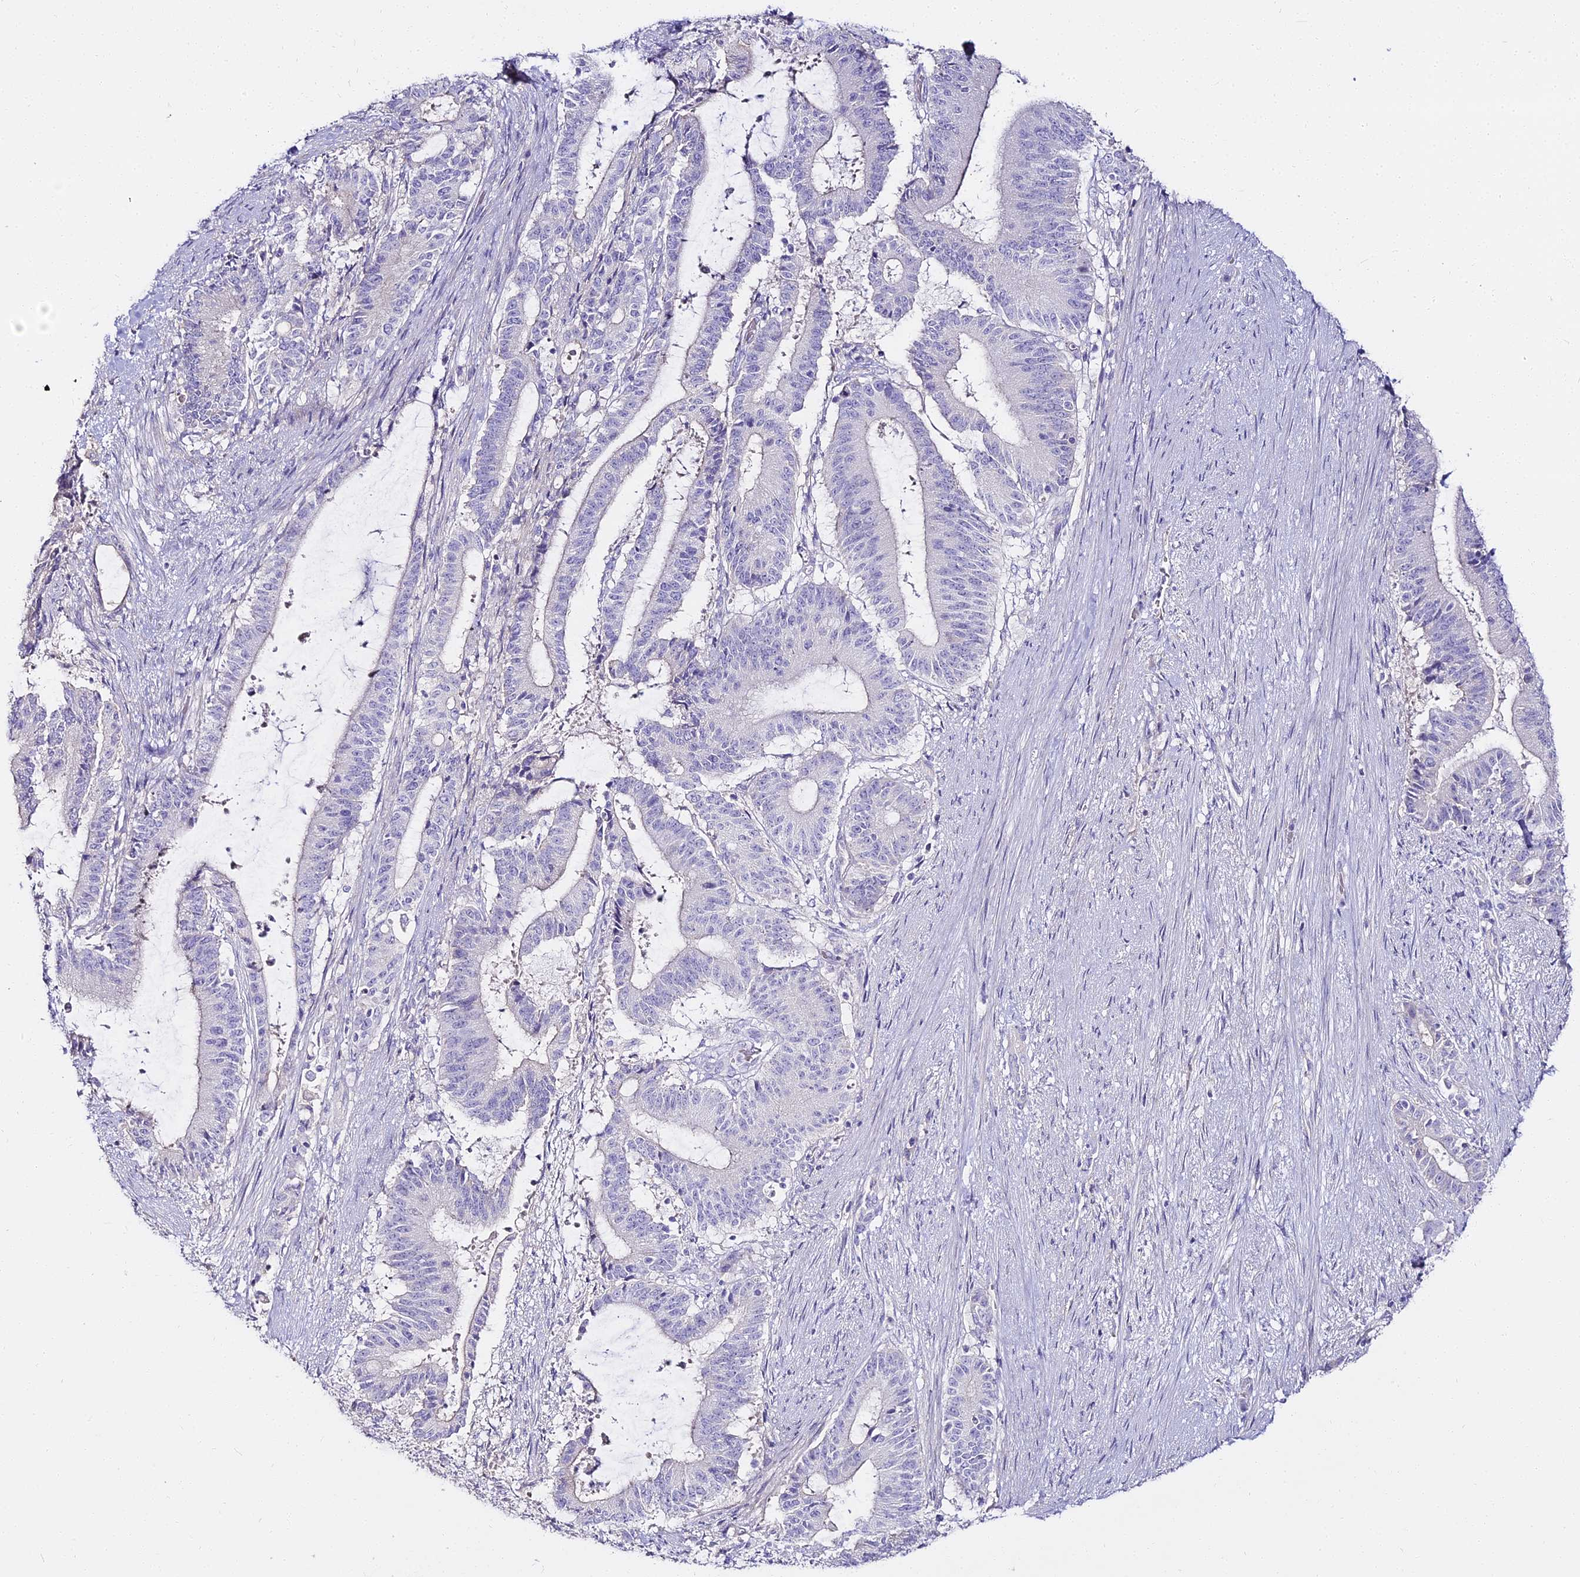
{"staining": {"intensity": "negative", "quantity": "none", "location": "none"}, "tissue": "liver cancer", "cell_type": "Tumor cells", "image_type": "cancer", "snomed": [{"axis": "morphology", "description": "Normal tissue, NOS"}, {"axis": "morphology", "description": "Cholangiocarcinoma"}, {"axis": "topography", "description": "Liver"}, {"axis": "topography", "description": "Peripheral nerve tissue"}], "caption": "Immunohistochemistry (IHC) of human liver cancer reveals no expression in tumor cells.", "gene": "ALPG", "patient": {"sex": "female", "age": 73}}